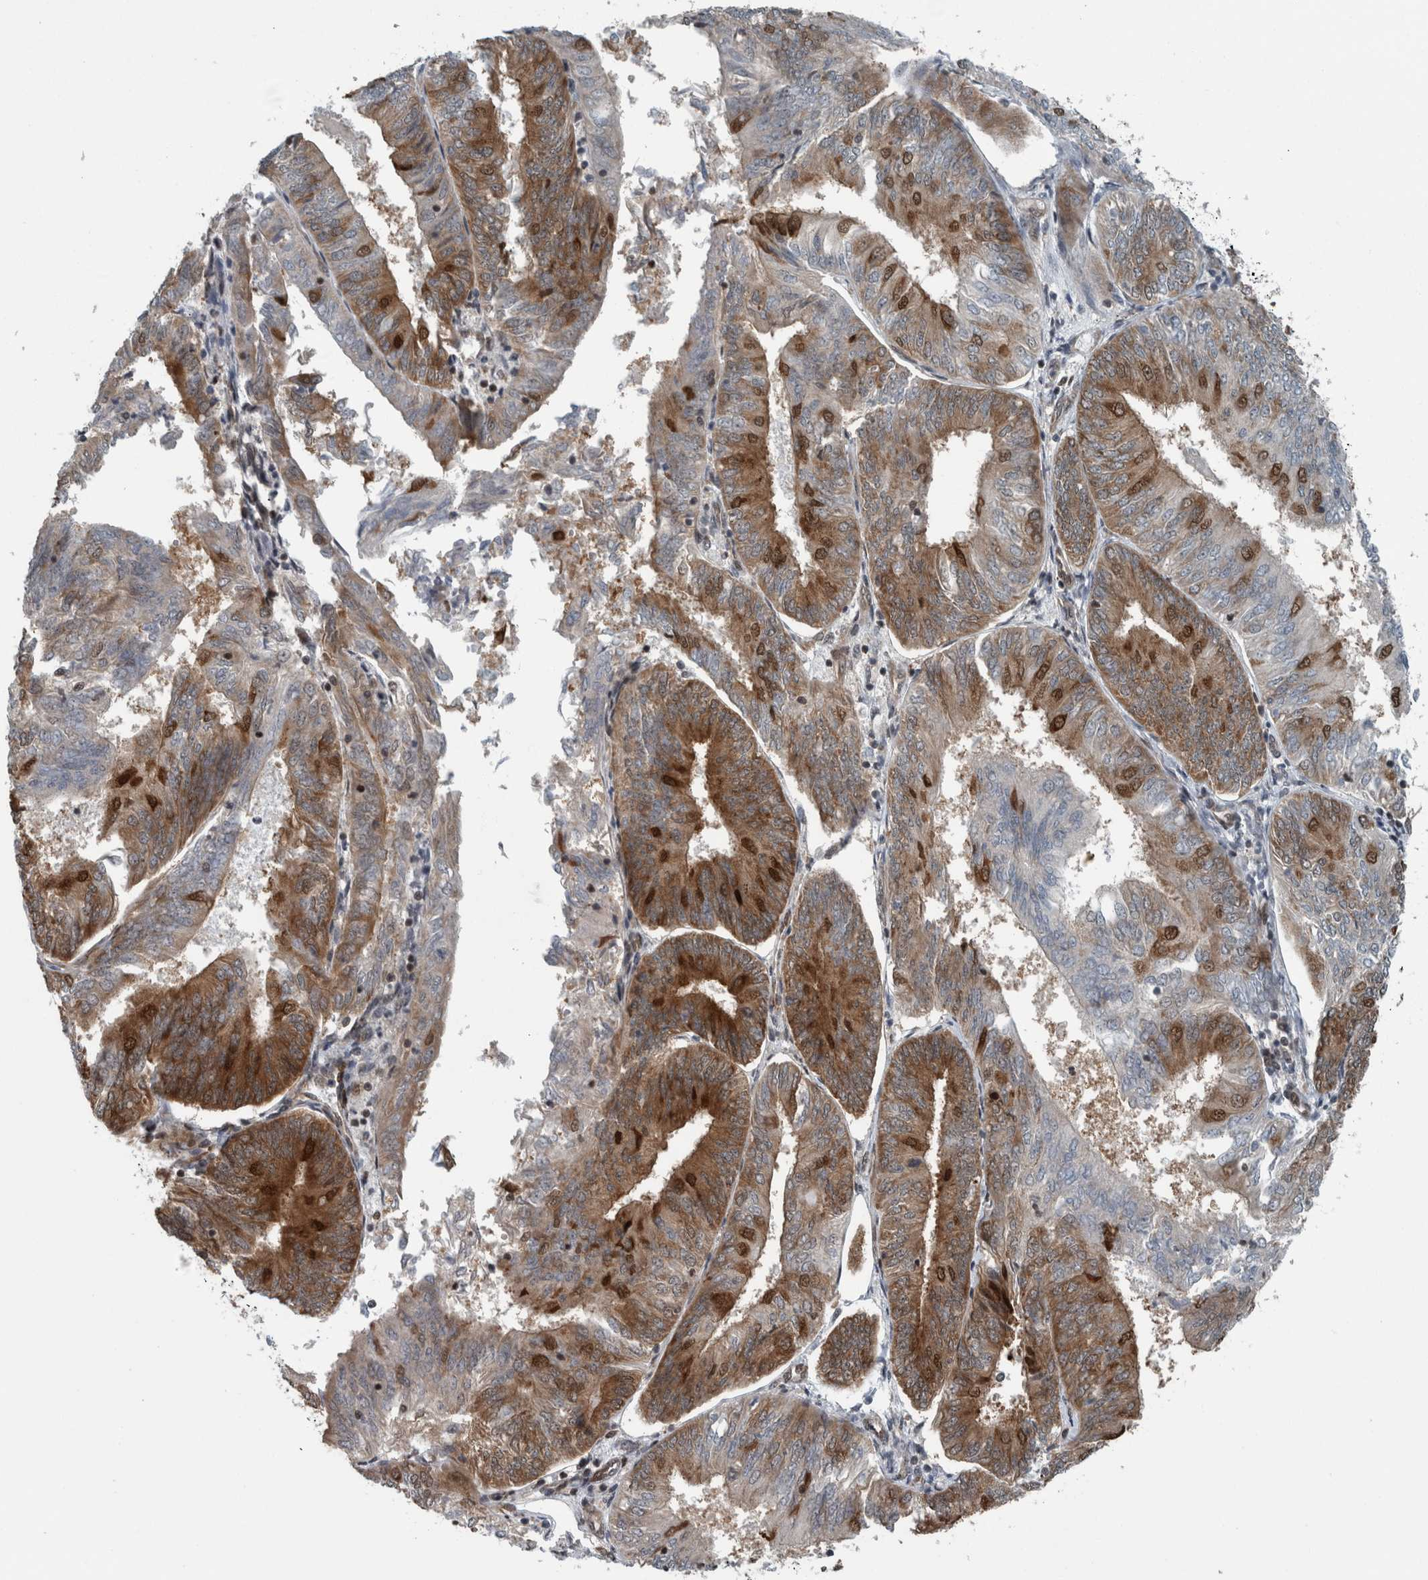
{"staining": {"intensity": "strong", "quantity": ">75%", "location": "cytoplasmic/membranous,nuclear"}, "tissue": "endometrial cancer", "cell_type": "Tumor cells", "image_type": "cancer", "snomed": [{"axis": "morphology", "description": "Adenocarcinoma, NOS"}, {"axis": "topography", "description": "Endometrium"}], "caption": "A high-resolution photomicrograph shows immunohistochemistry (IHC) staining of endometrial cancer, which shows strong cytoplasmic/membranous and nuclear expression in approximately >75% of tumor cells. (DAB (3,3'-diaminobenzidine) IHC, brown staining for protein, blue staining for nuclei).", "gene": "DNMT3A", "patient": {"sex": "female", "age": 58}}